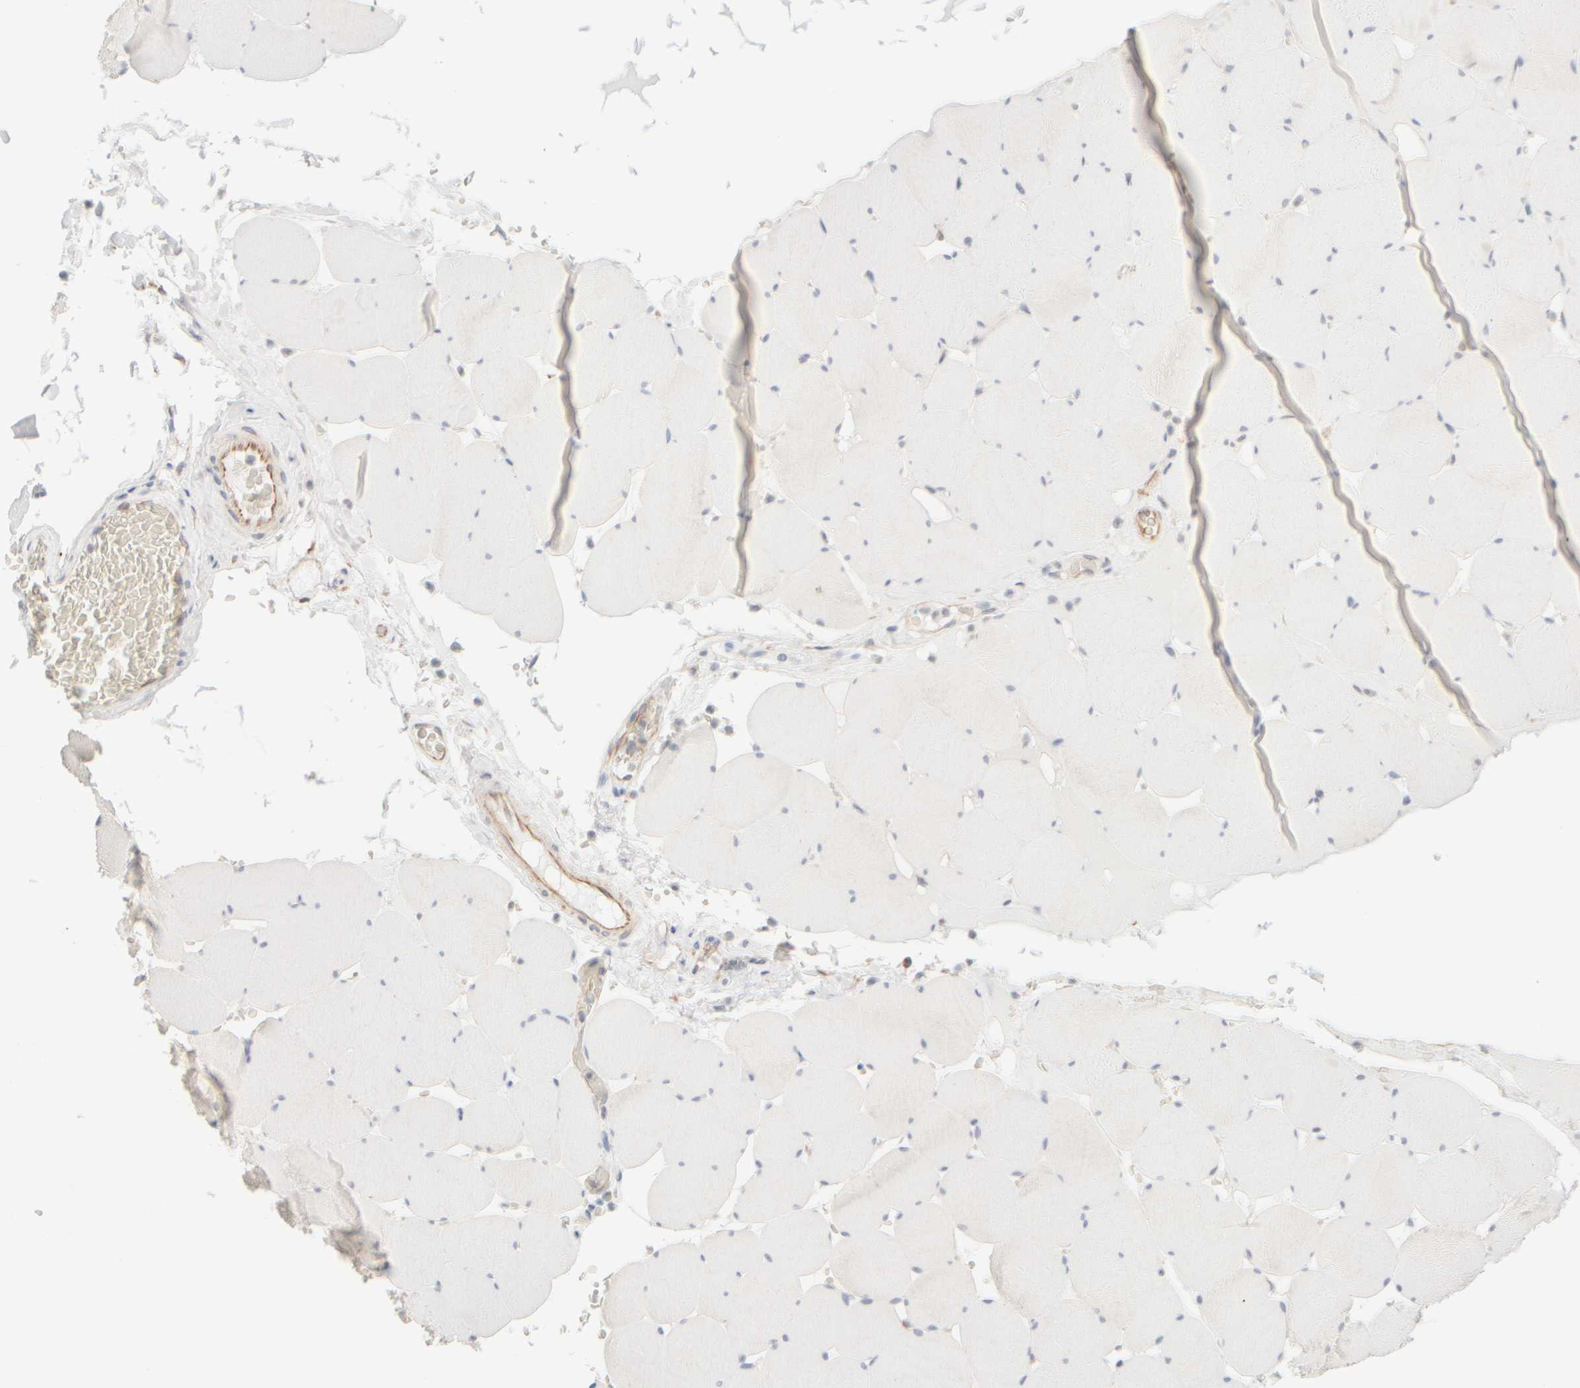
{"staining": {"intensity": "negative", "quantity": "none", "location": "none"}, "tissue": "skeletal muscle", "cell_type": "Myocytes", "image_type": "normal", "snomed": [{"axis": "morphology", "description": "Normal tissue, NOS"}, {"axis": "topography", "description": "Skeletal muscle"}], "caption": "DAB immunohistochemical staining of normal skeletal muscle reveals no significant staining in myocytes.", "gene": "KRT15", "patient": {"sex": "male", "age": 62}}